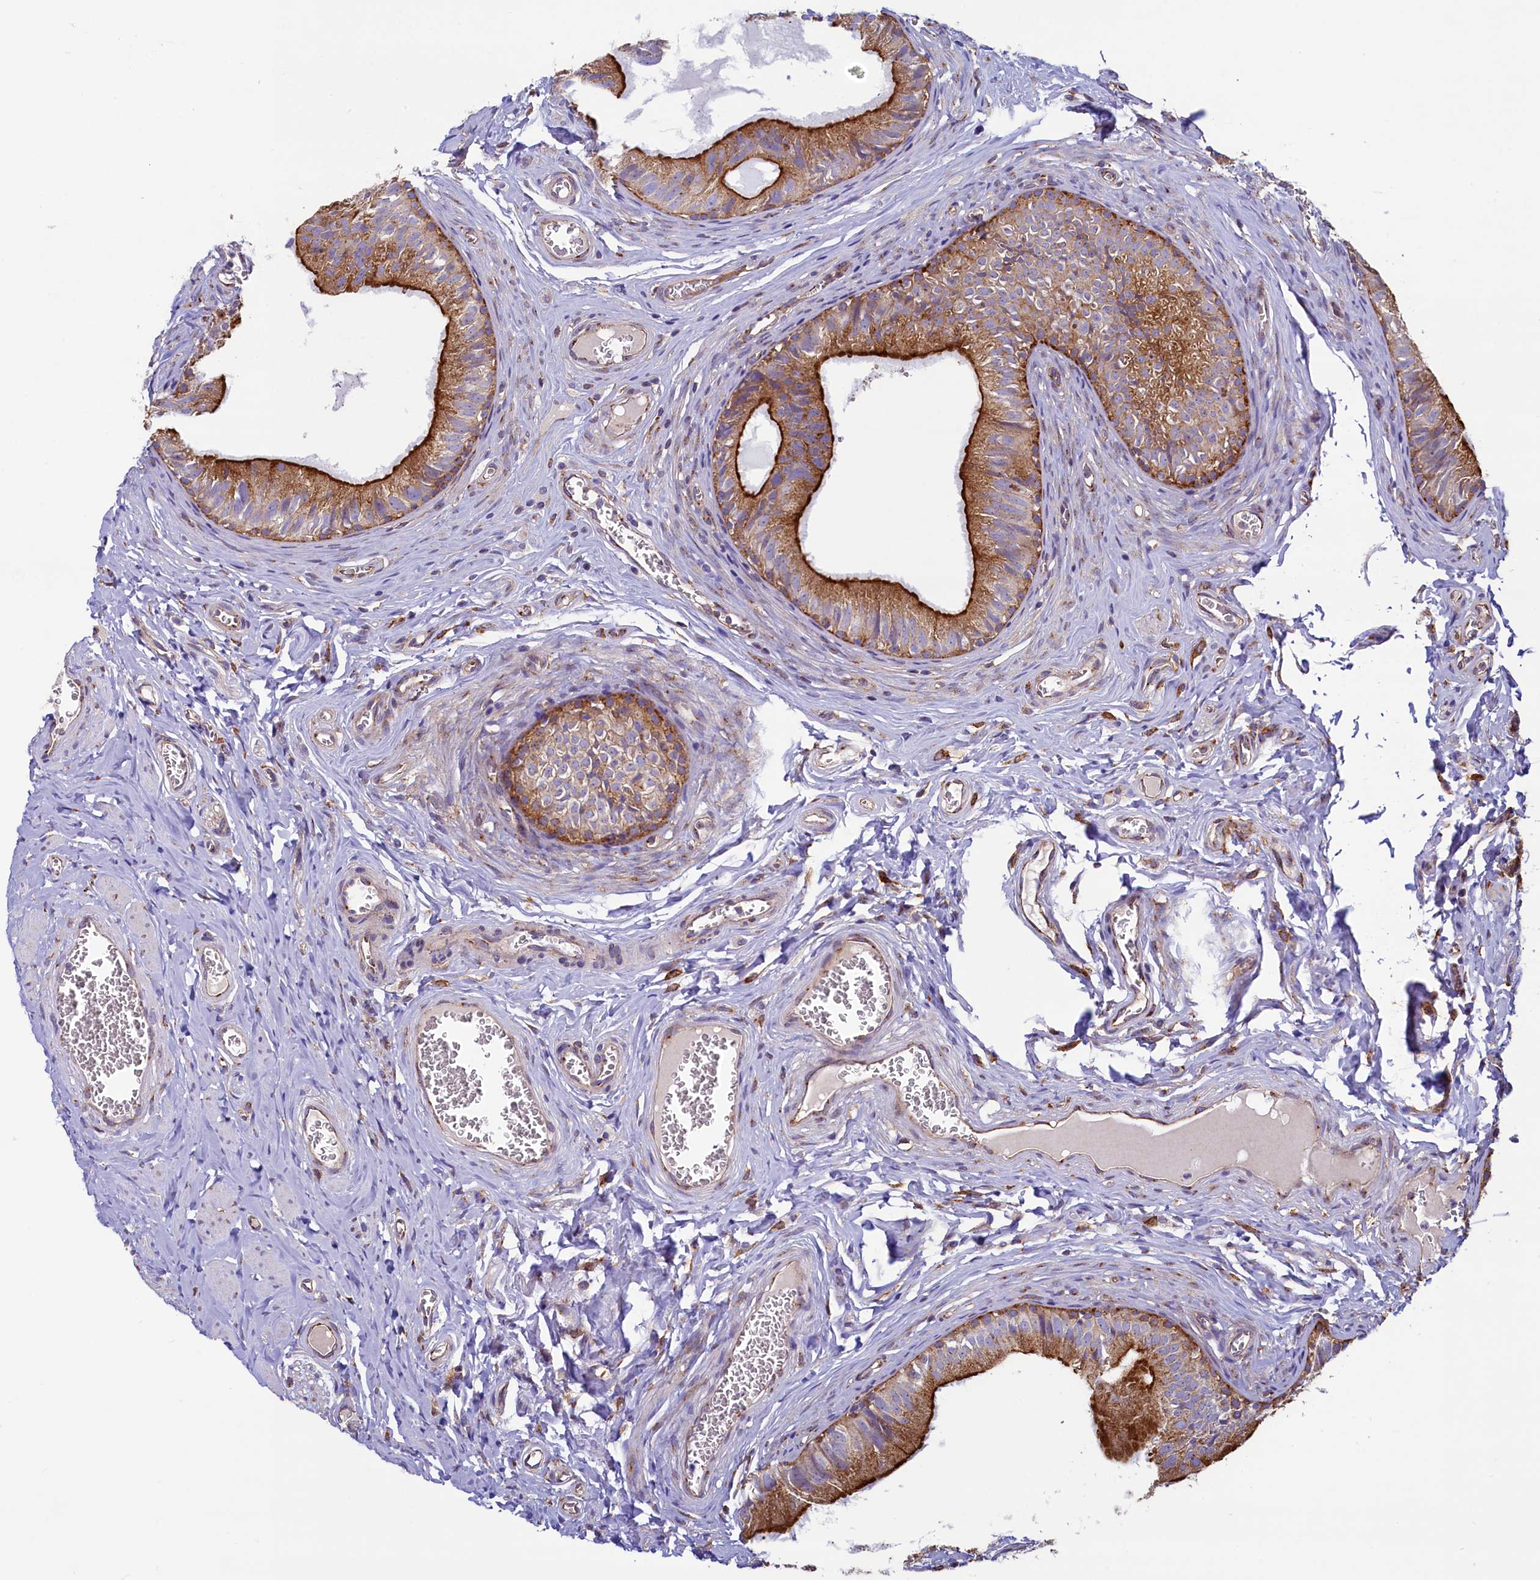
{"staining": {"intensity": "strong", "quantity": ">75%", "location": "cytoplasmic/membranous"}, "tissue": "epididymis", "cell_type": "Glandular cells", "image_type": "normal", "snomed": [{"axis": "morphology", "description": "Normal tissue, NOS"}, {"axis": "topography", "description": "Epididymis"}], "caption": "DAB (3,3'-diaminobenzidine) immunohistochemical staining of unremarkable human epididymis displays strong cytoplasmic/membranous protein expression in approximately >75% of glandular cells.", "gene": "GPR21", "patient": {"sex": "male", "age": 42}}